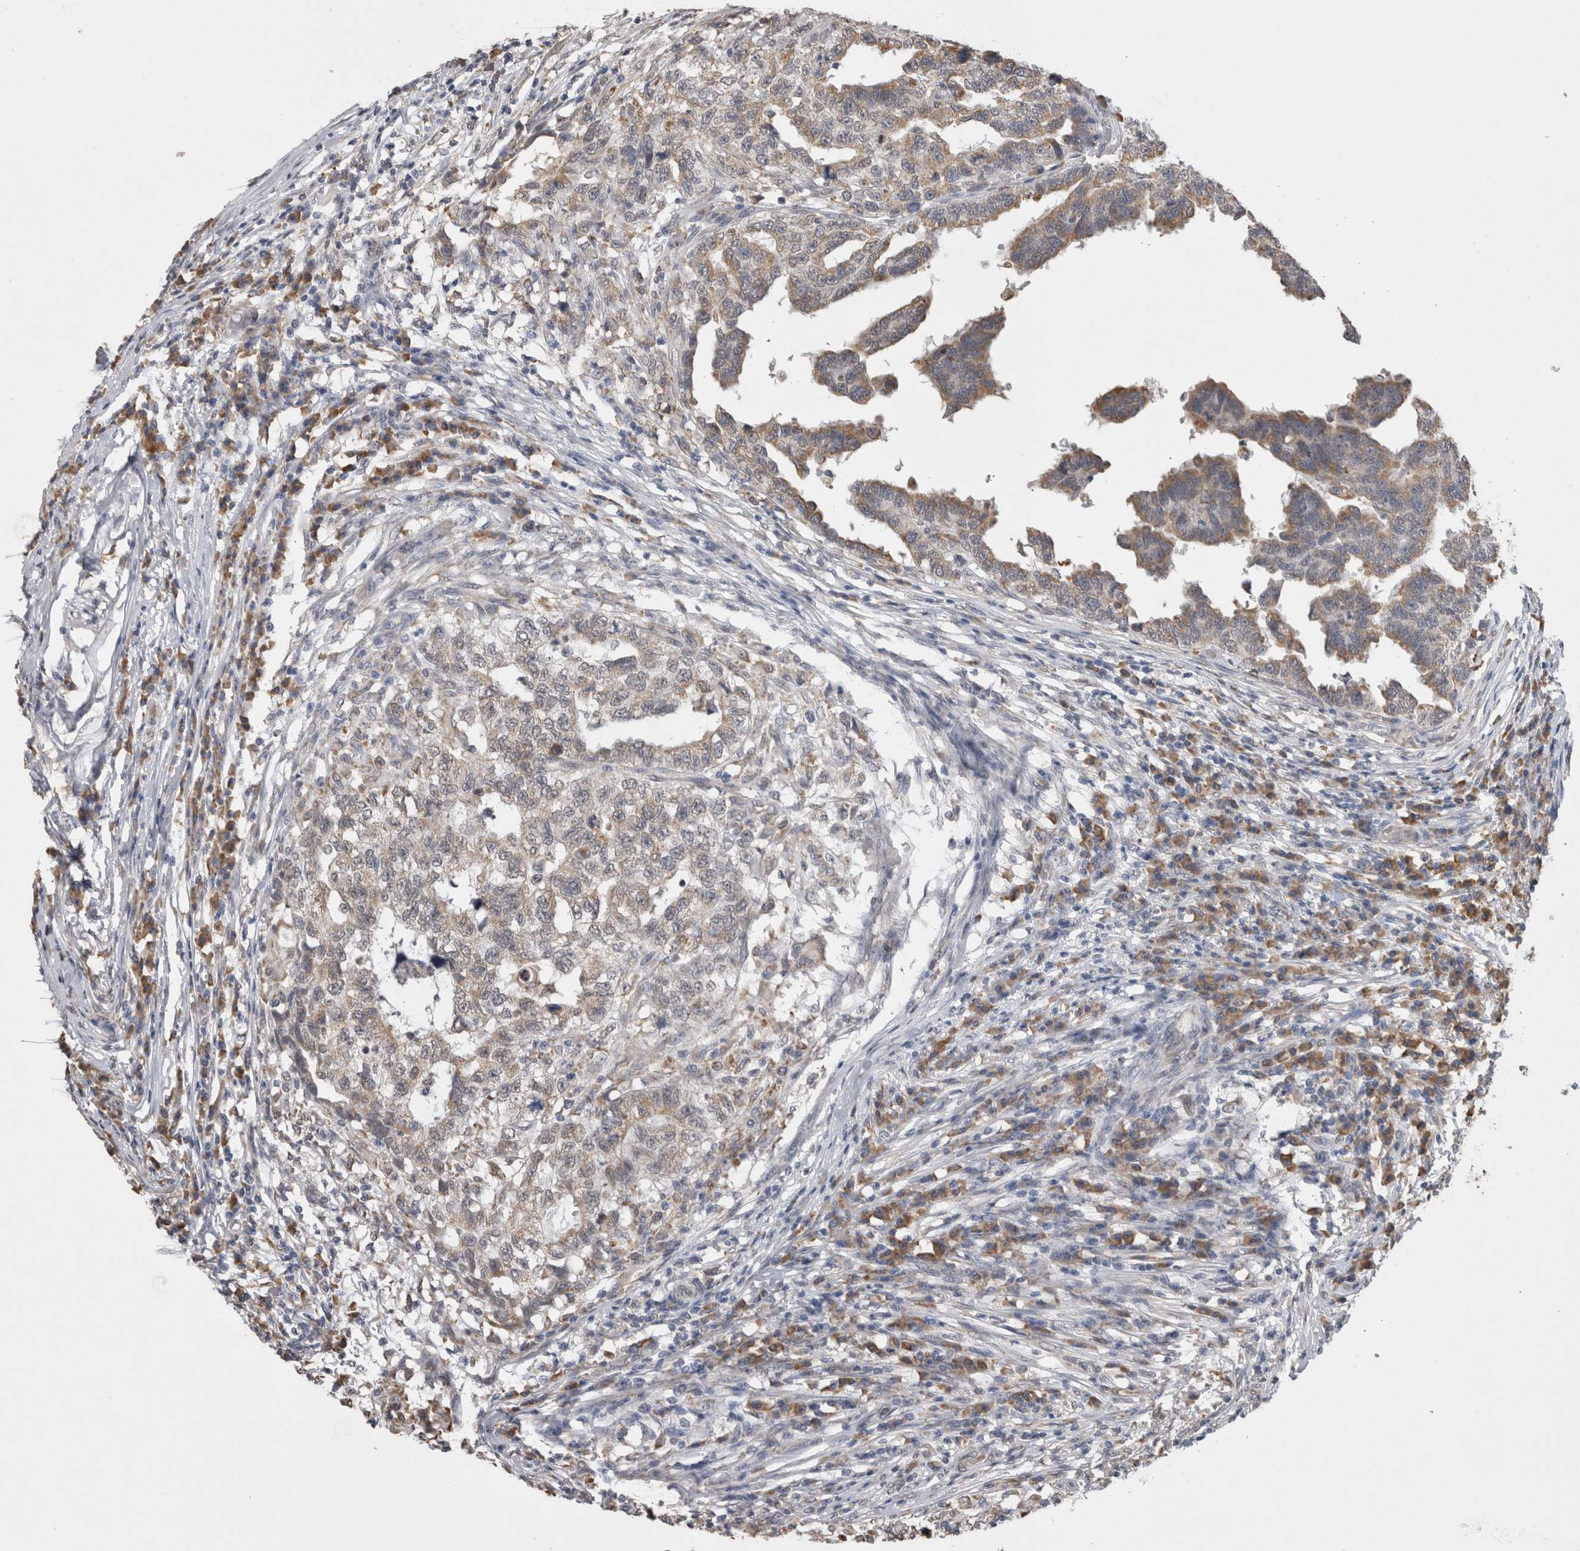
{"staining": {"intensity": "weak", "quantity": "25%-75%", "location": "cytoplasmic/membranous"}, "tissue": "testis cancer", "cell_type": "Tumor cells", "image_type": "cancer", "snomed": [{"axis": "morphology", "description": "Carcinoma, Embryonal, NOS"}, {"axis": "topography", "description": "Testis"}], "caption": "There is low levels of weak cytoplasmic/membranous positivity in tumor cells of testis cancer (embryonal carcinoma), as demonstrated by immunohistochemical staining (brown color).", "gene": "NOMO1", "patient": {"sex": "male", "age": 21}}